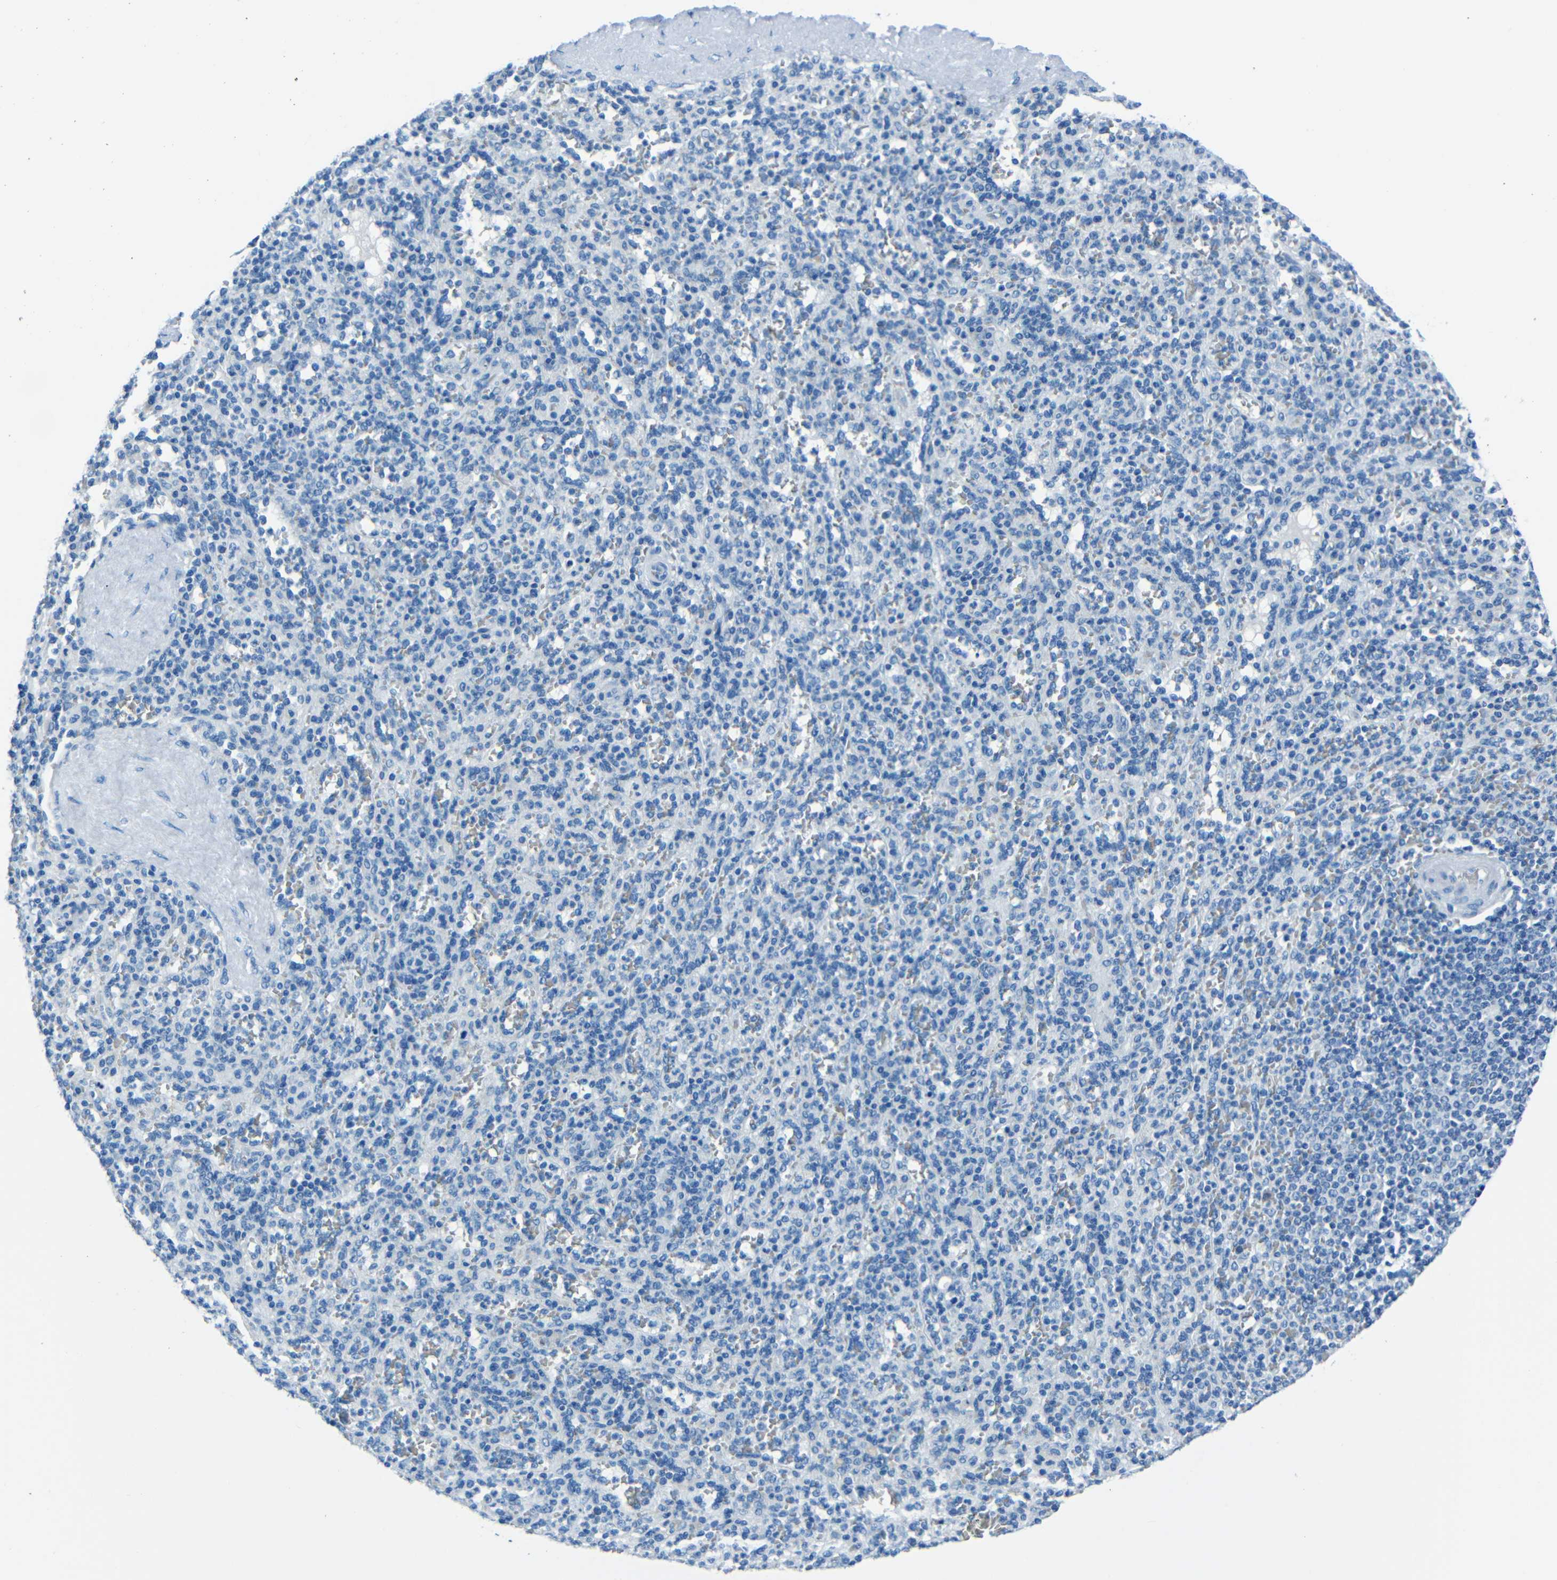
{"staining": {"intensity": "negative", "quantity": "none", "location": "none"}, "tissue": "spleen", "cell_type": "Cells in red pulp", "image_type": "normal", "snomed": [{"axis": "morphology", "description": "Normal tissue, NOS"}, {"axis": "topography", "description": "Spleen"}], "caption": "Spleen stained for a protein using immunohistochemistry (IHC) displays no positivity cells in red pulp.", "gene": "FBN2", "patient": {"sex": "male", "age": 36}}